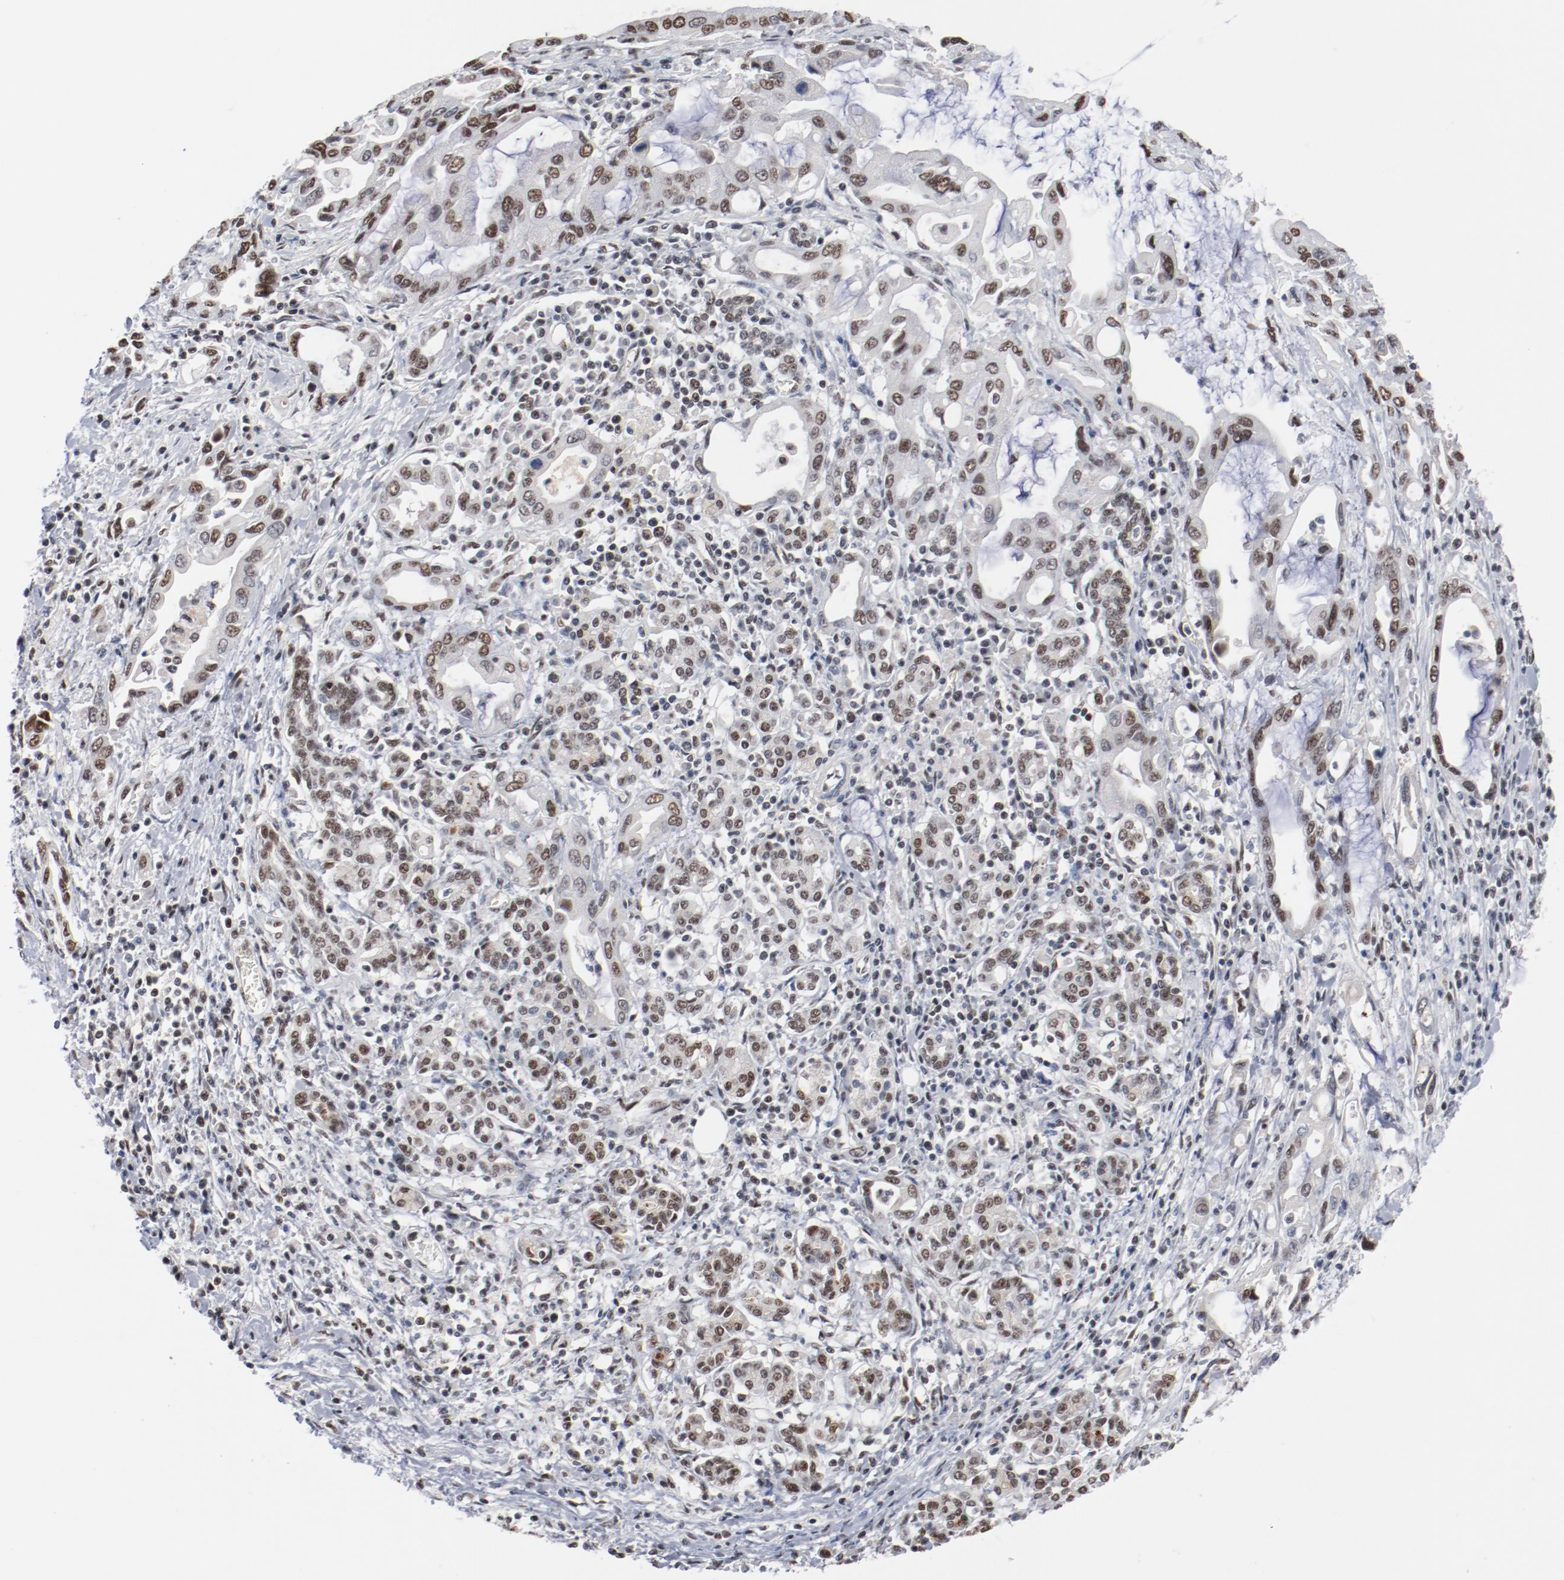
{"staining": {"intensity": "moderate", "quantity": "25%-75%", "location": "nuclear"}, "tissue": "pancreatic cancer", "cell_type": "Tumor cells", "image_type": "cancer", "snomed": [{"axis": "morphology", "description": "Adenocarcinoma, NOS"}, {"axis": "topography", "description": "Pancreas"}], "caption": "Protein expression analysis of pancreatic cancer (adenocarcinoma) shows moderate nuclear positivity in about 25%-75% of tumor cells.", "gene": "BUB3", "patient": {"sex": "female", "age": 57}}